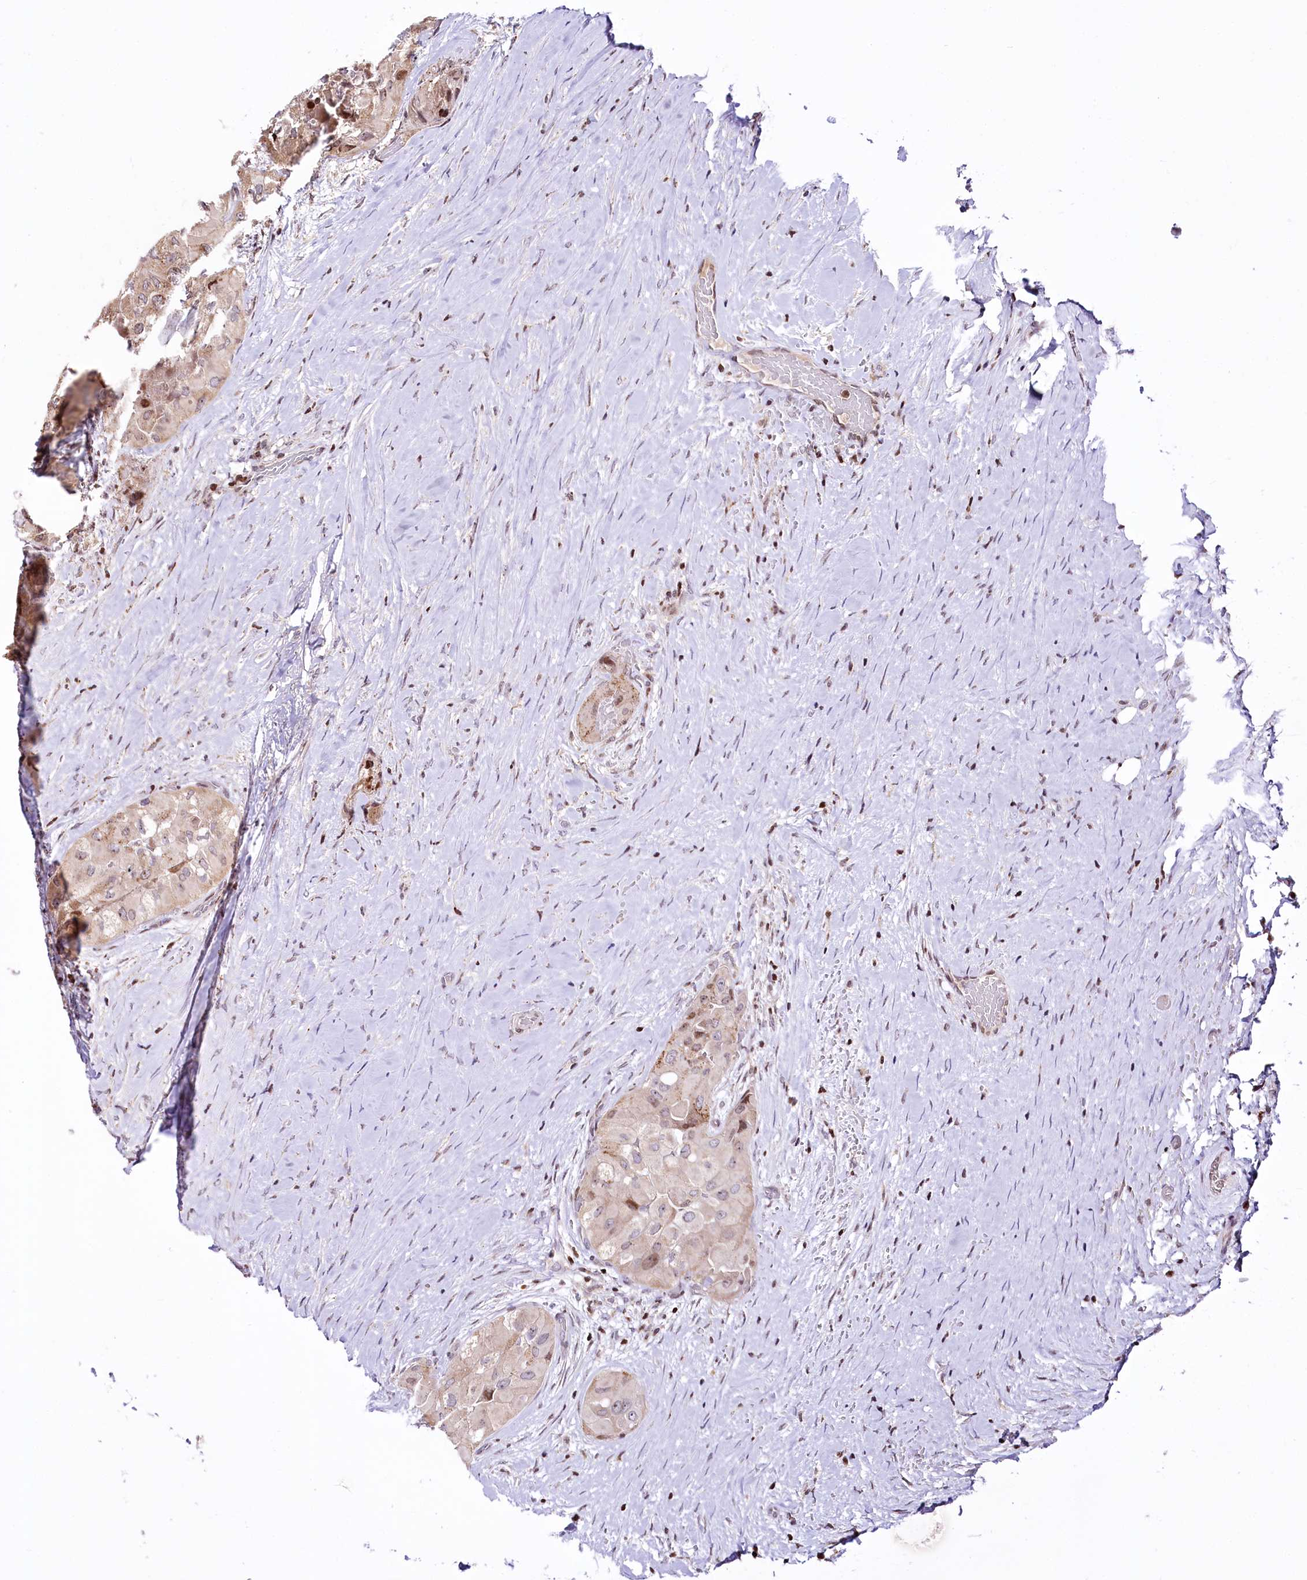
{"staining": {"intensity": "moderate", "quantity": "<25%", "location": "cytoplasmic/membranous"}, "tissue": "thyroid cancer", "cell_type": "Tumor cells", "image_type": "cancer", "snomed": [{"axis": "morphology", "description": "Papillary adenocarcinoma, NOS"}, {"axis": "topography", "description": "Thyroid gland"}], "caption": "Immunohistochemistry histopathology image of neoplastic tissue: thyroid cancer stained using immunohistochemistry shows low levels of moderate protein expression localized specifically in the cytoplasmic/membranous of tumor cells, appearing as a cytoplasmic/membranous brown color.", "gene": "ZFYVE27", "patient": {"sex": "female", "age": 59}}